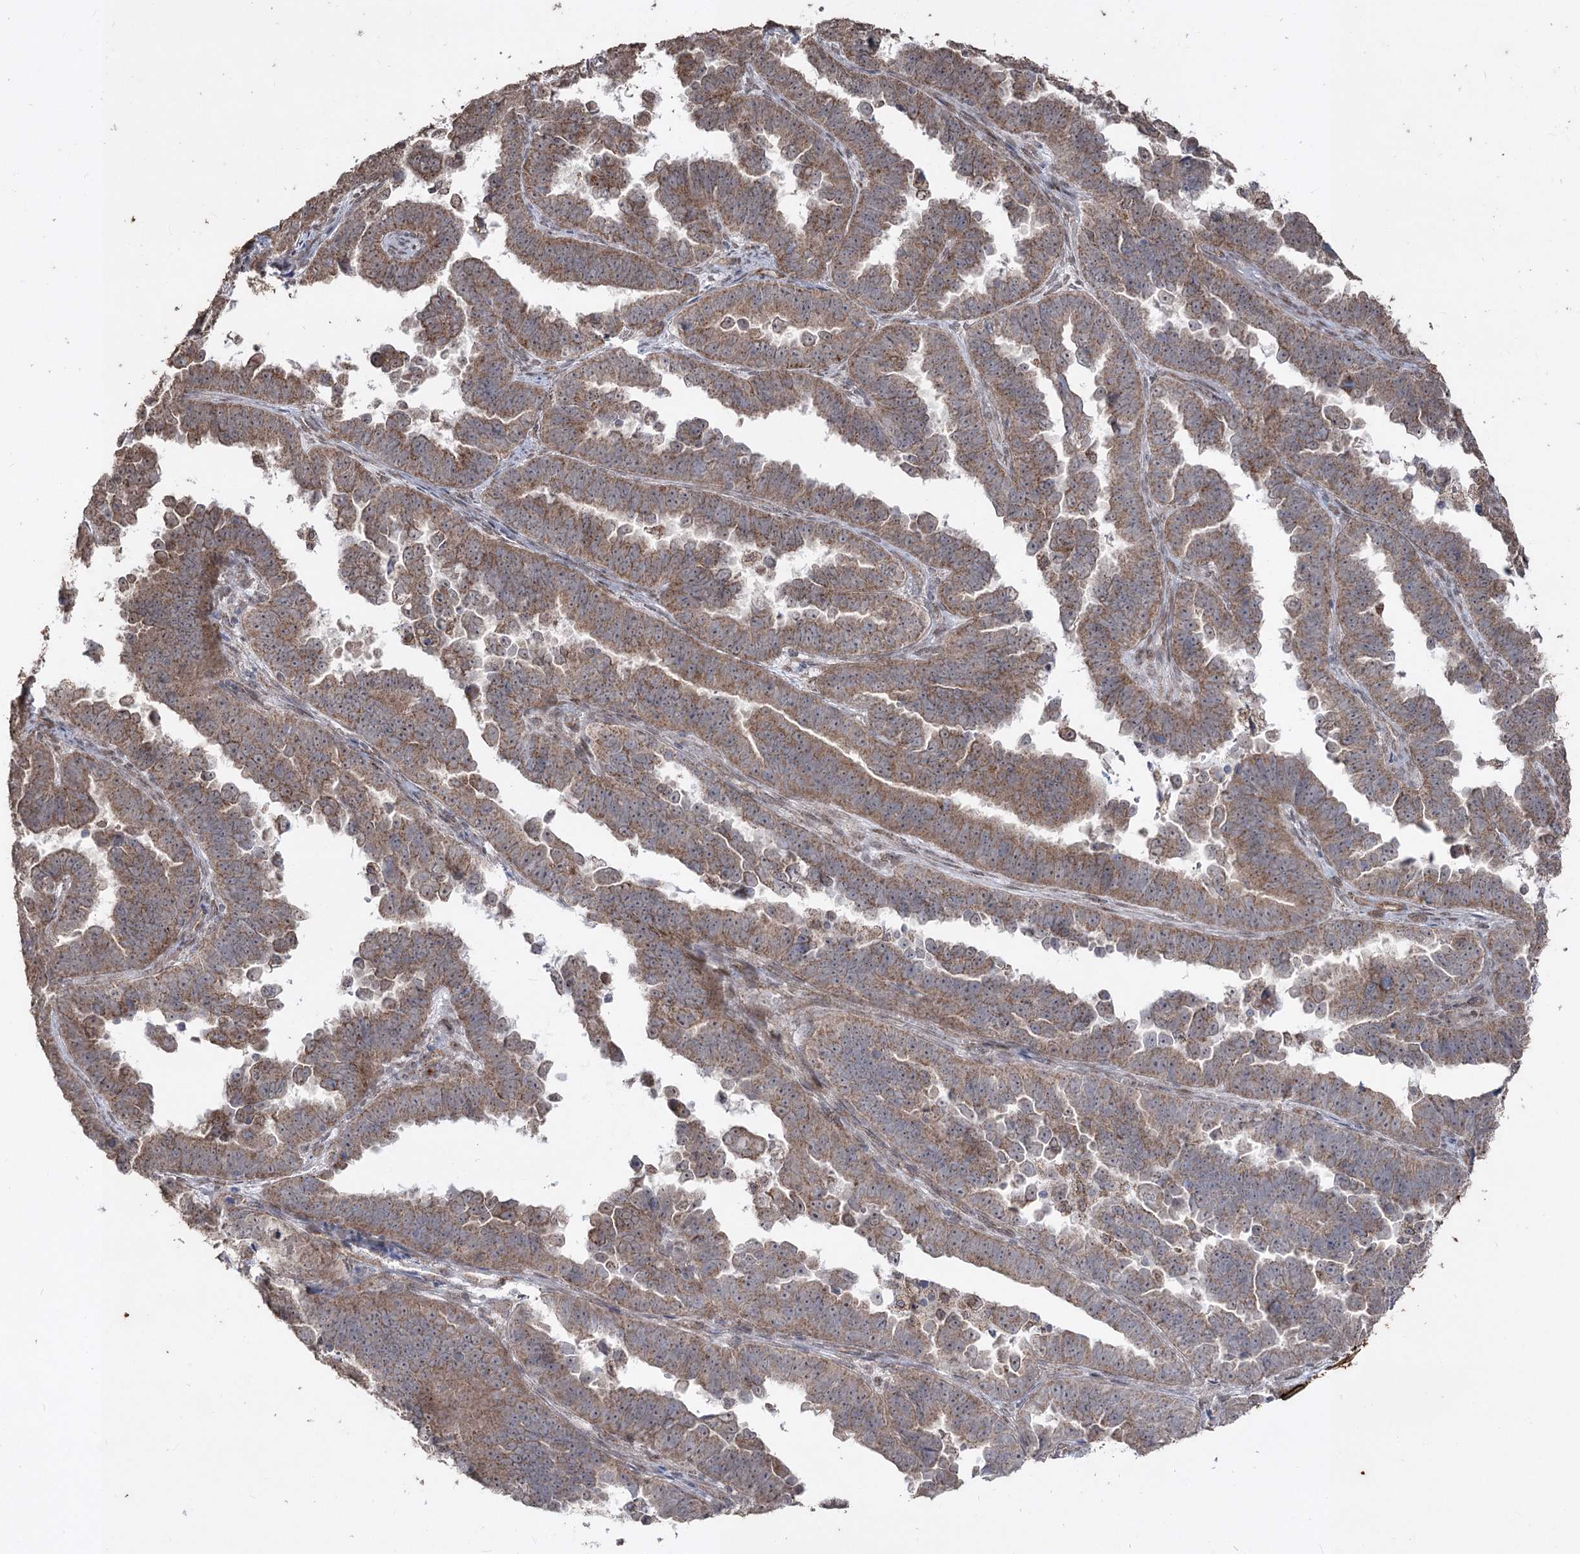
{"staining": {"intensity": "moderate", "quantity": ">75%", "location": "cytoplasmic/membranous"}, "tissue": "endometrial cancer", "cell_type": "Tumor cells", "image_type": "cancer", "snomed": [{"axis": "morphology", "description": "Adenocarcinoma, NOS"}, {"axis": "topography", "description": "Endometrium"}], "caption": "This is a photomicrograph of IHC staining of endometrial adenocarcinoma, which shows moderate staining in the cytoplasmic/membranous of tumor cells.", "gene": "ZSCAN23", "patient": {"sex": "female", "age": 75}}